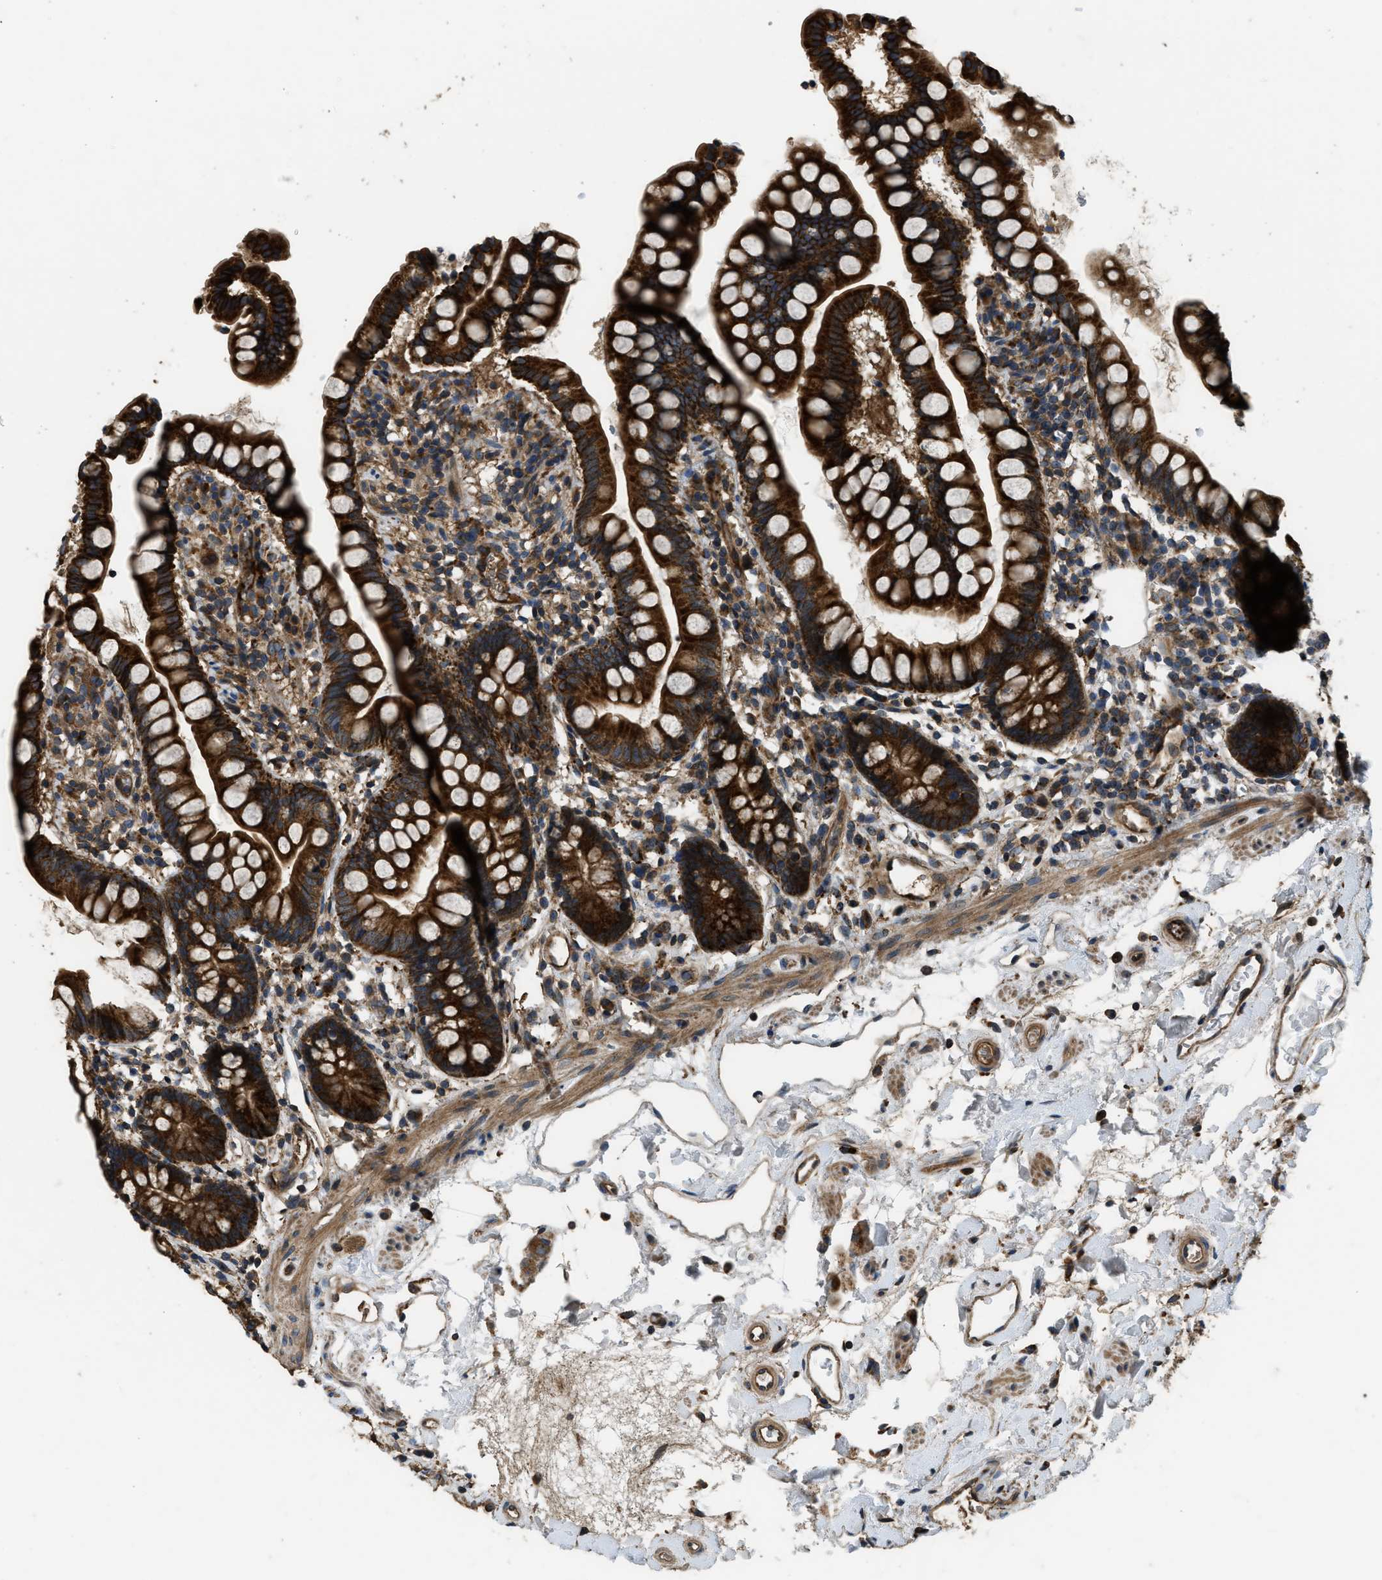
{"staining": {"intensity": "strong", "quantity": ">75%", "location": "cytoplasmic/membranous"}, "tissue": "small intestine", "cell_type": "Glandular cells", "image_type": "normal", "snomed": [{"axis": "morphology", "description": "Normal tissue, NOS"}, {"axis": "topography", "description": "Small intestine"}], "caption": "High-power microscopy captured an immunohistochemistry (IHC) histopathology image of unremarkable small intestine, revealing strong cytoplasmic/membranous positivity in about >75% of glandular cells.", "gene": "GGH", "patient": {"sex": "female", "age": 84}}